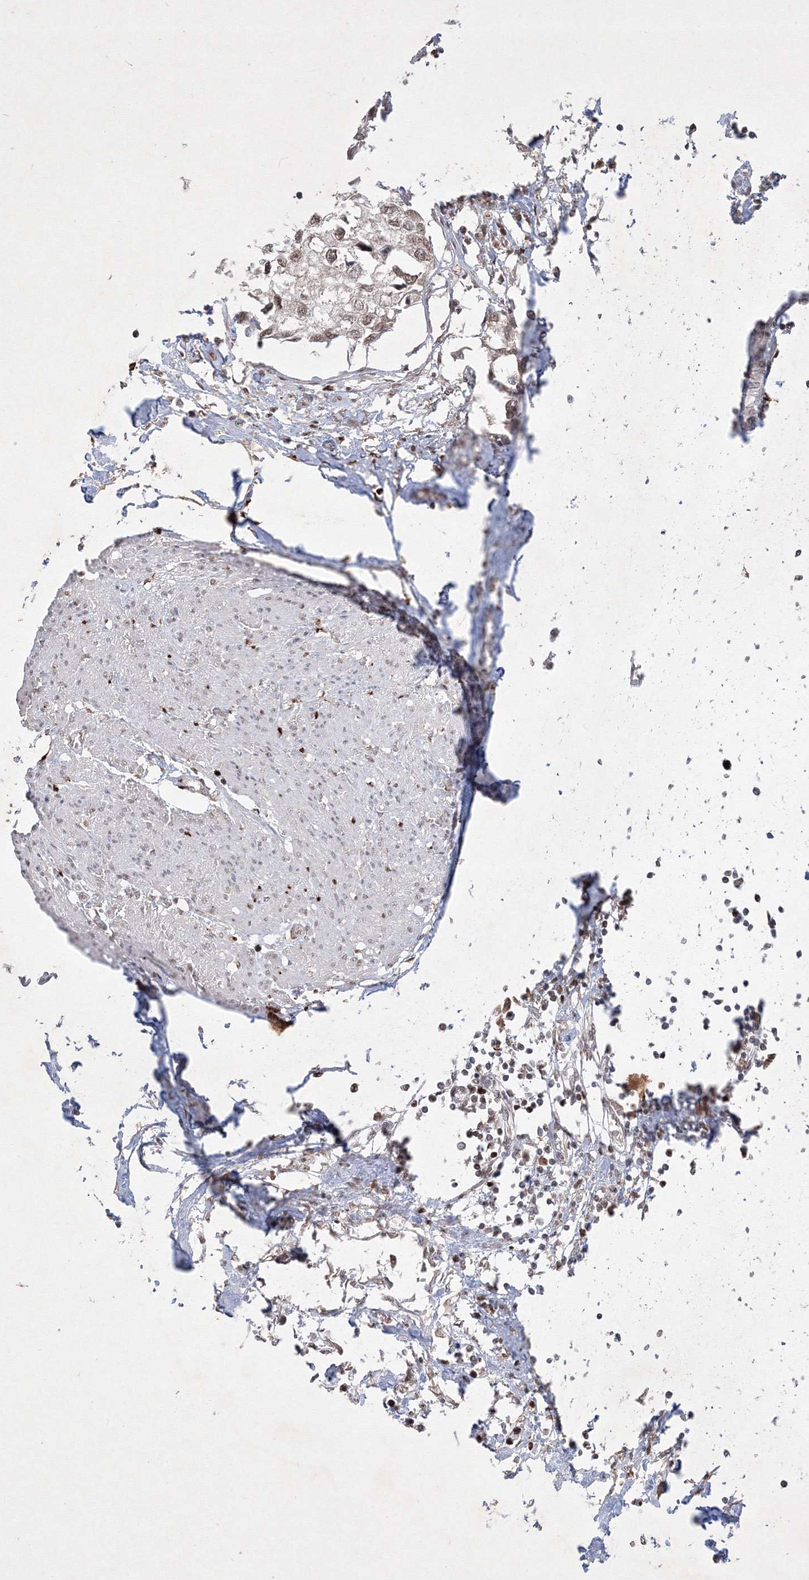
{"staining": {"intensity": "weak", "quantity": "25%-75%", "location": "nuclear"}, "tissue": "urothelial cancer", "cell_type": "Tumor cells", "image_type": "cancer", "snomed": [{"axis": "morphology", "description": "Urothelial carcinoma, High grade"}, {"axis": "topography", "description": "Urinary bladder"}], "caption": "The histopathology image exhibits a brown stain indicating the presence of a protein in the nuclear of tumor cells in urothelial cancer.", "gene": "TAB1", "patient": {"sex": "male", "age": 64}}